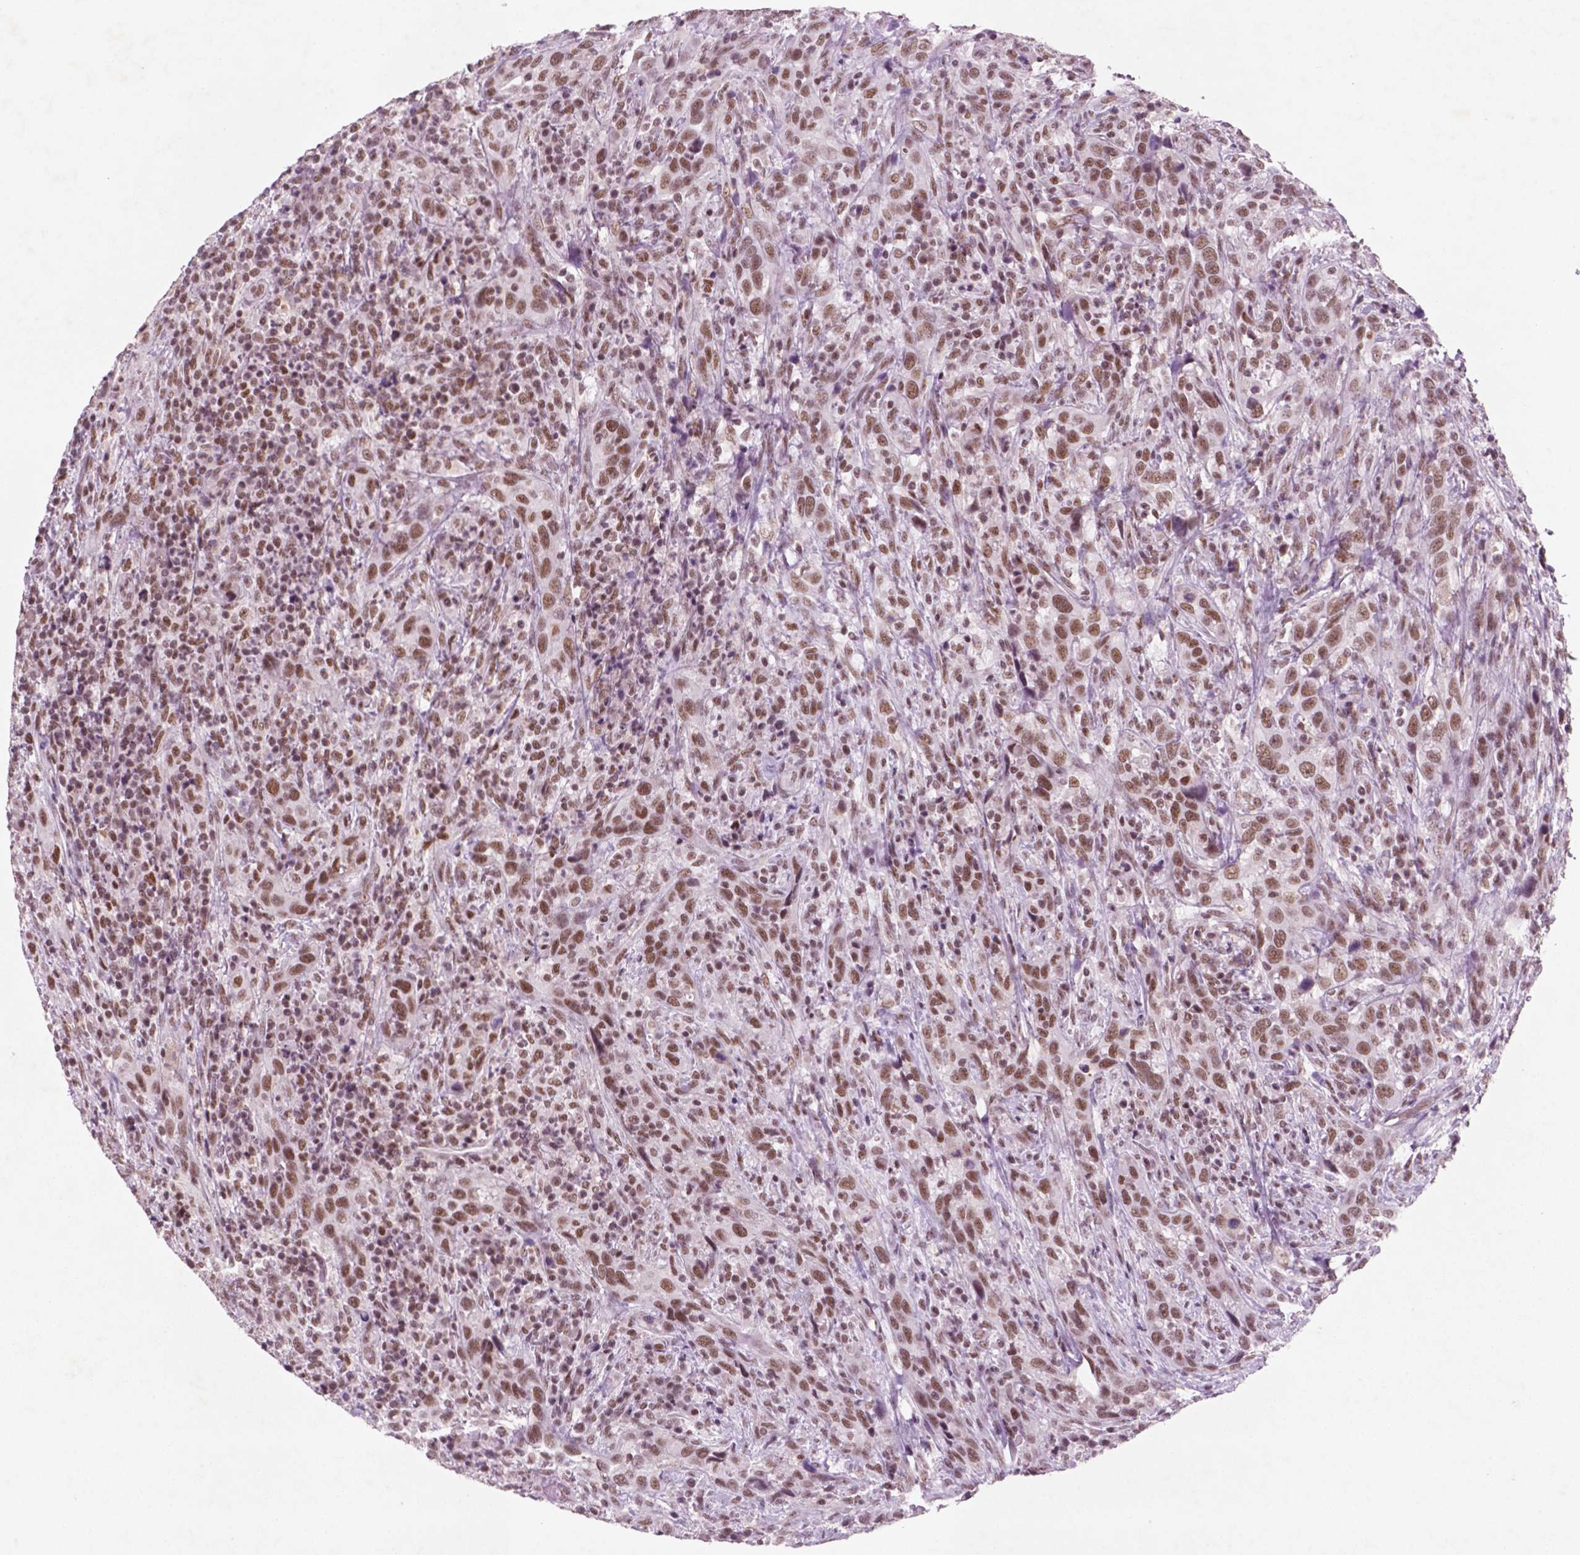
{"staining": {"intensity": "moderate", "quantity": ">75%", "location": "nuclear"}, "tissue": "urothelial cancer", "cell_type": "Tumor cells", "image_type": "cancer", "snomed": [{"axis": "morphology", "description": "Urothelial carcinoma, NOS"}, {"axis": "morphology", "description": "Urothelial carcinoma, High grade"}, {"axis": "topography", "description": "Urinary bladder"}], "caption": "Protein expression analysis of urothelial cancer shows moderate nuclear positivity in approximately >75% of tumor cells.", "gene": "CTR9", "patient": {"sex": "female", "age": 64}}